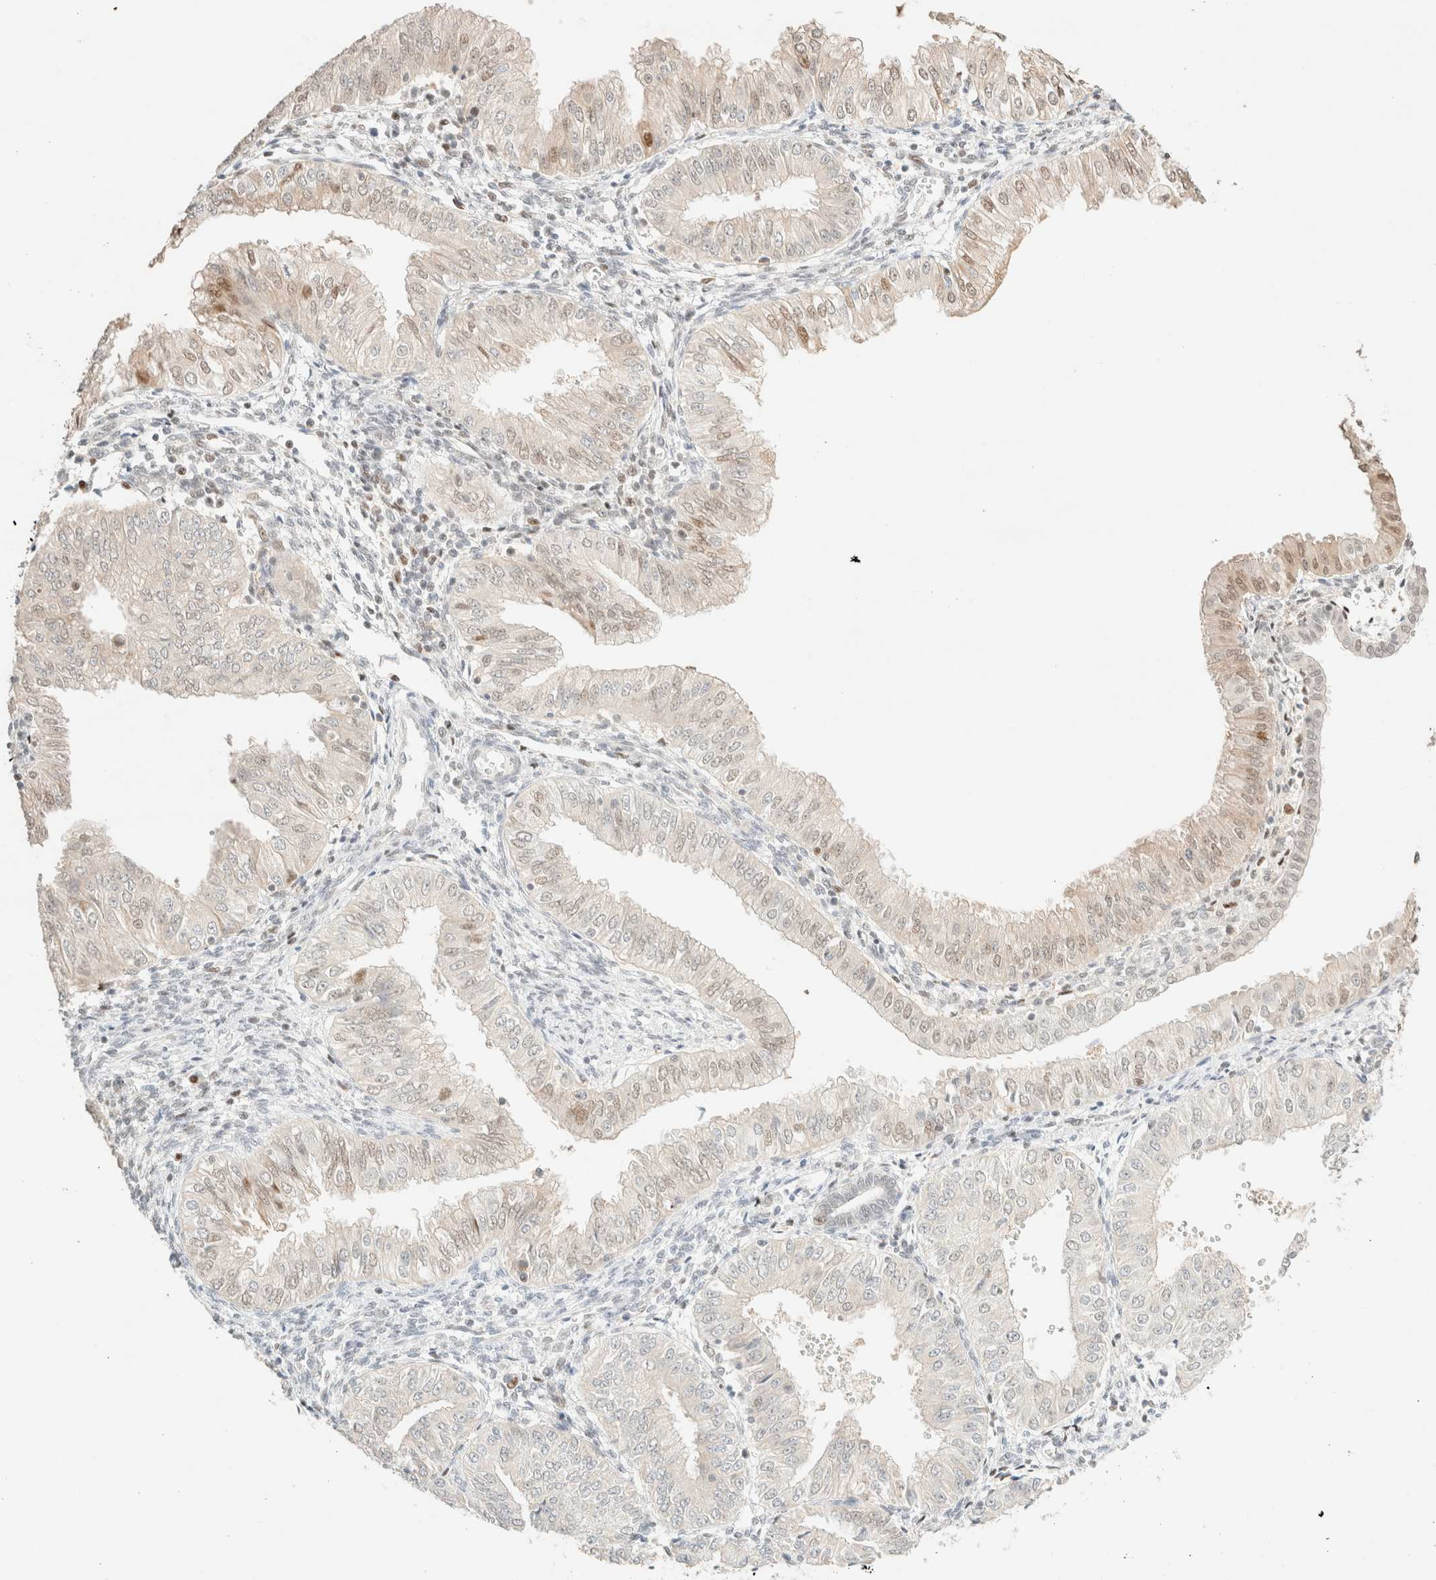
{"staining": {"intensity": "moderate", "quantity": "<25%", "location": "nuclear"}, "tissue": "endometrial cancer", "cell_type": "Tumor cells", "image_type": "cancer", "snomed": [{"axis": "morphology", "description": "Normal tissue, NOS"}, {"axis": "morphology", "description": "Adenocarcinoma, NOS"}, {"axis": "topography", "description": "Endometrium"}], "caption": "Endometrial cancer stained with DAB (3,3'-diaminobenzidine) immunohistochemistry (IHC) exhibits low levels of moderate nuclear positivity in about <25% of tumor cells. (Brightfield microscopy of DAB IHC at high magnification).", "gene": "TSR1", "patient": {"sex": "female", "age": 53}}